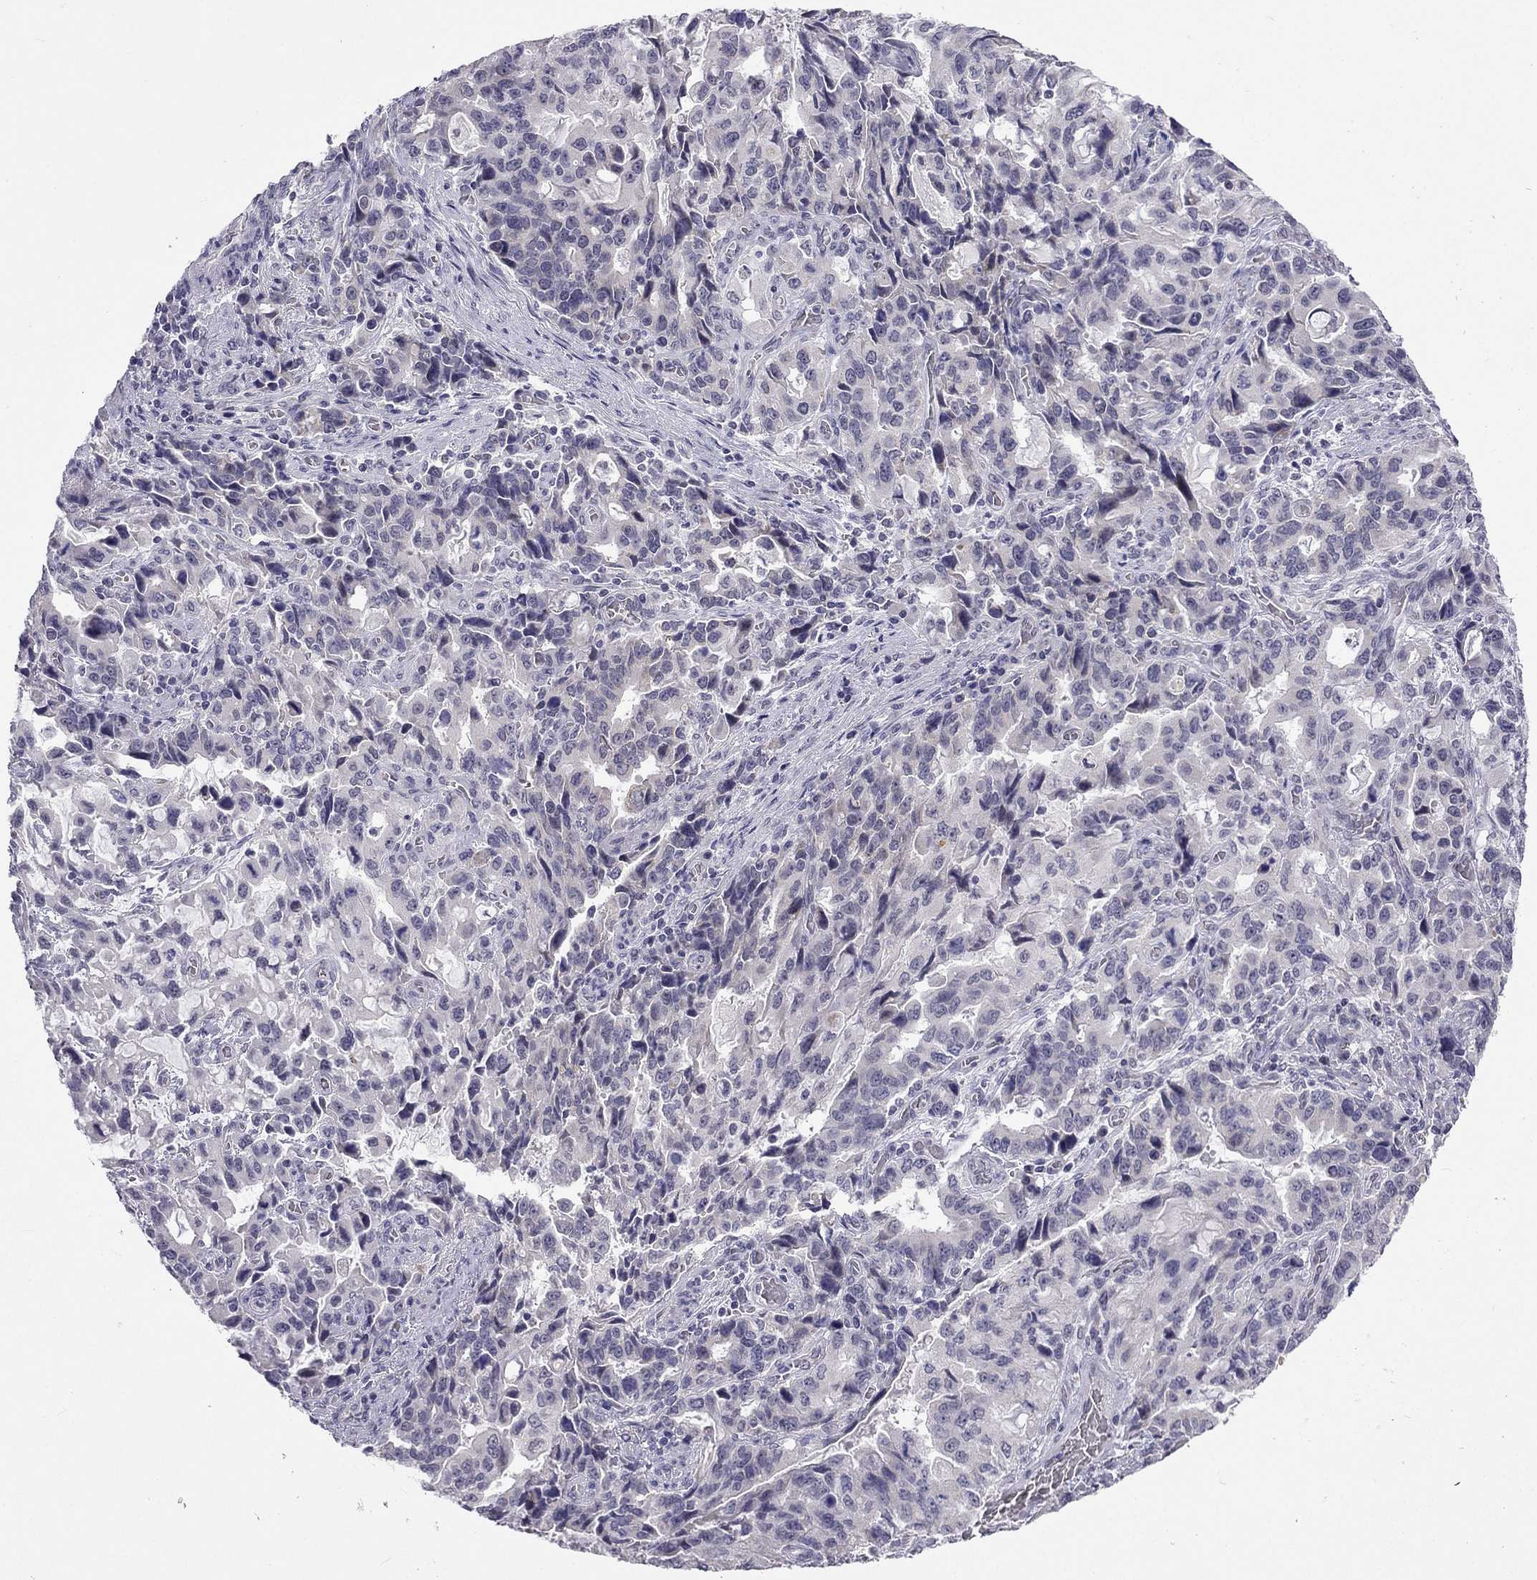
{"staining": {"intensity": "negative", "quantity": "none", "location": "none"}, "tissue": "stomach cancer", "cell_type": "Tumor cells", "image_type": "cancer", "snomed": [{"axis": "morphology", "description": "Adenocarcinoma, NOS"}, {"axis": "topography", "description": "Stomach, upper"}], "caption": "Tumor cells show no significant expression in stomach cancer (adenocarcinoma). The staining is performed using DAB (3,3'-diaminobenzidine) brown chromogen with nuclei counter-stained in using hematoxylin.", "gene": "C5orf49", "patient": {"sex": "male", "age": 85}}